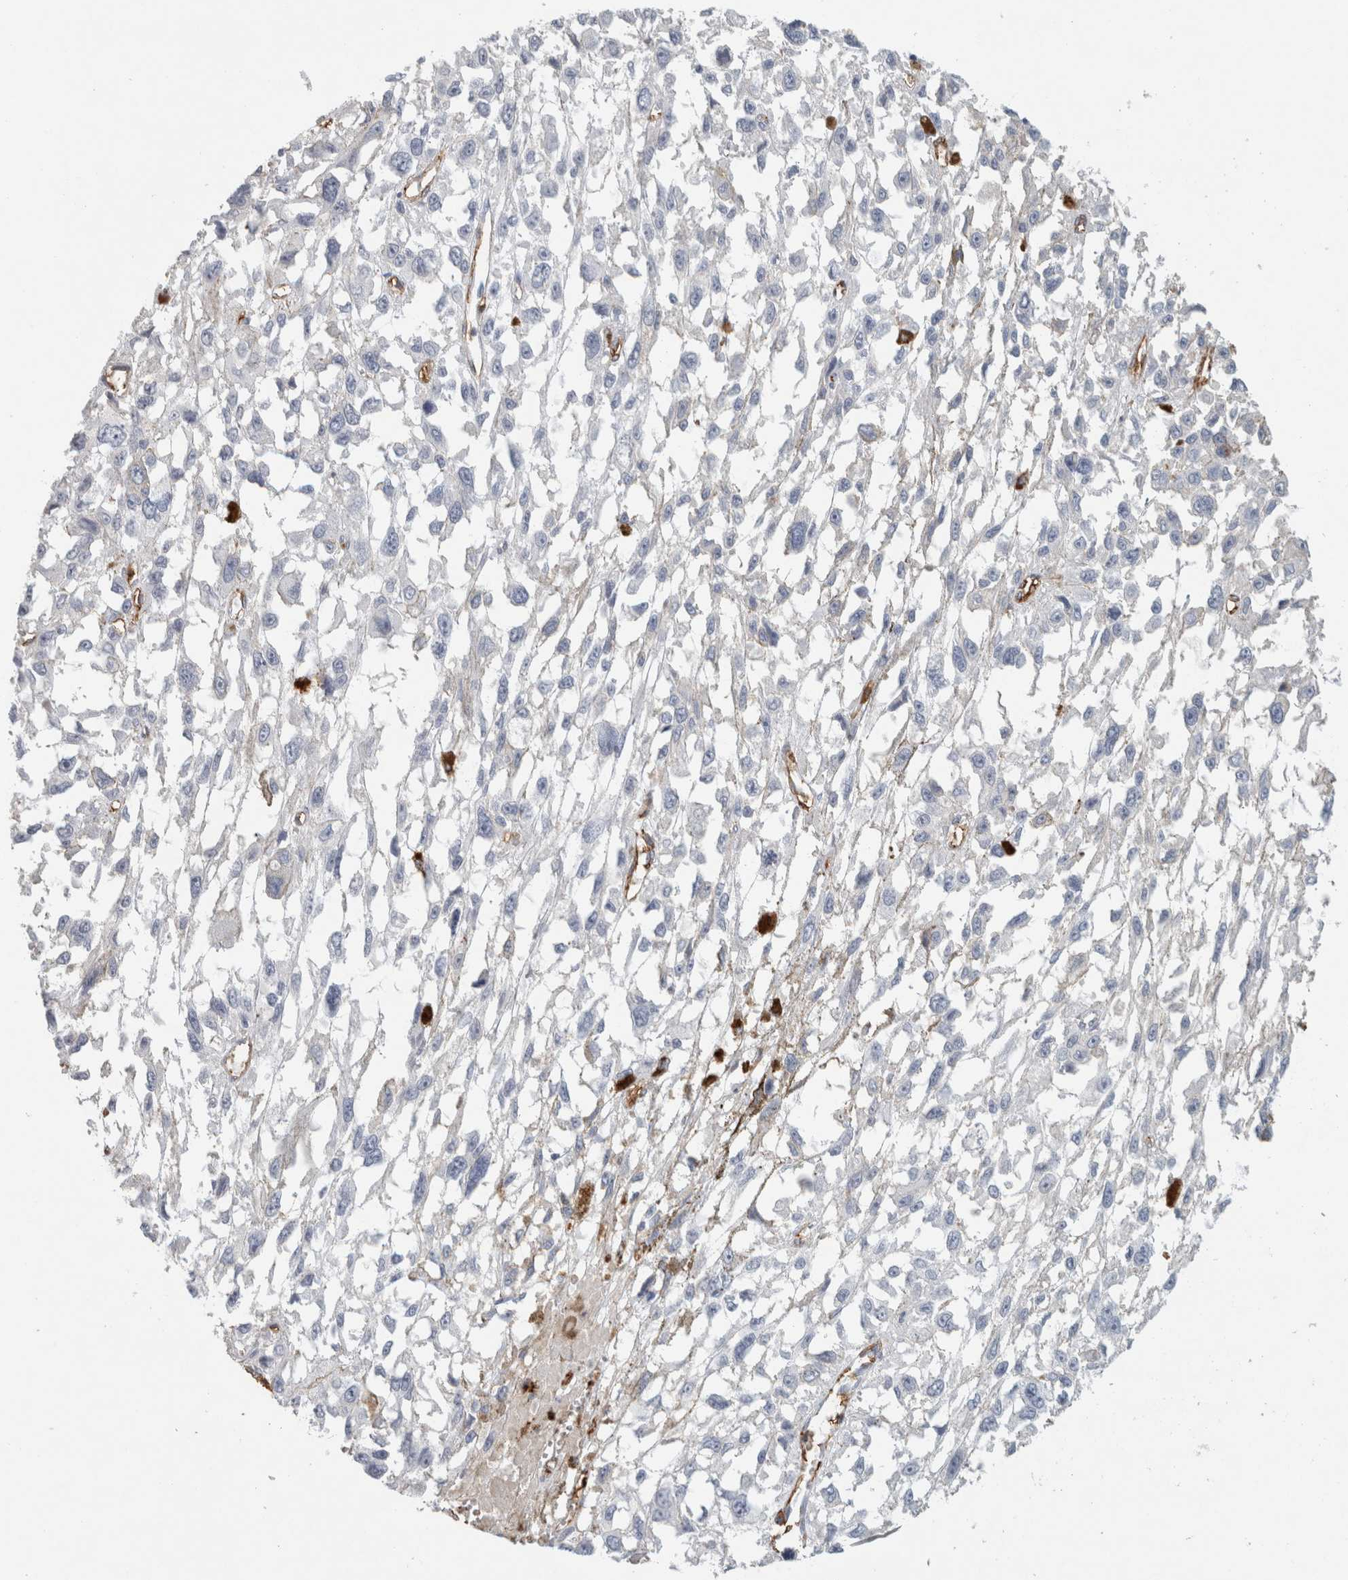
{"staining": {"intensity": "negative", "quantity": "none", "location": "none"}, "tissue": "melanoma", "cell_type": "Tumor cells", "image_type": "cancer", "snomed": [{"axis": "morphology", "description": "Malignant melanoma, Metastatic site"}, {"axis": "topography", "description": "Lymph node"}], "caption": "This is an IHC micrograph of melanoma. There is no staining in tumor cells.", "gene": "CD36", "patient": {"sex": "male", "age": 59}}